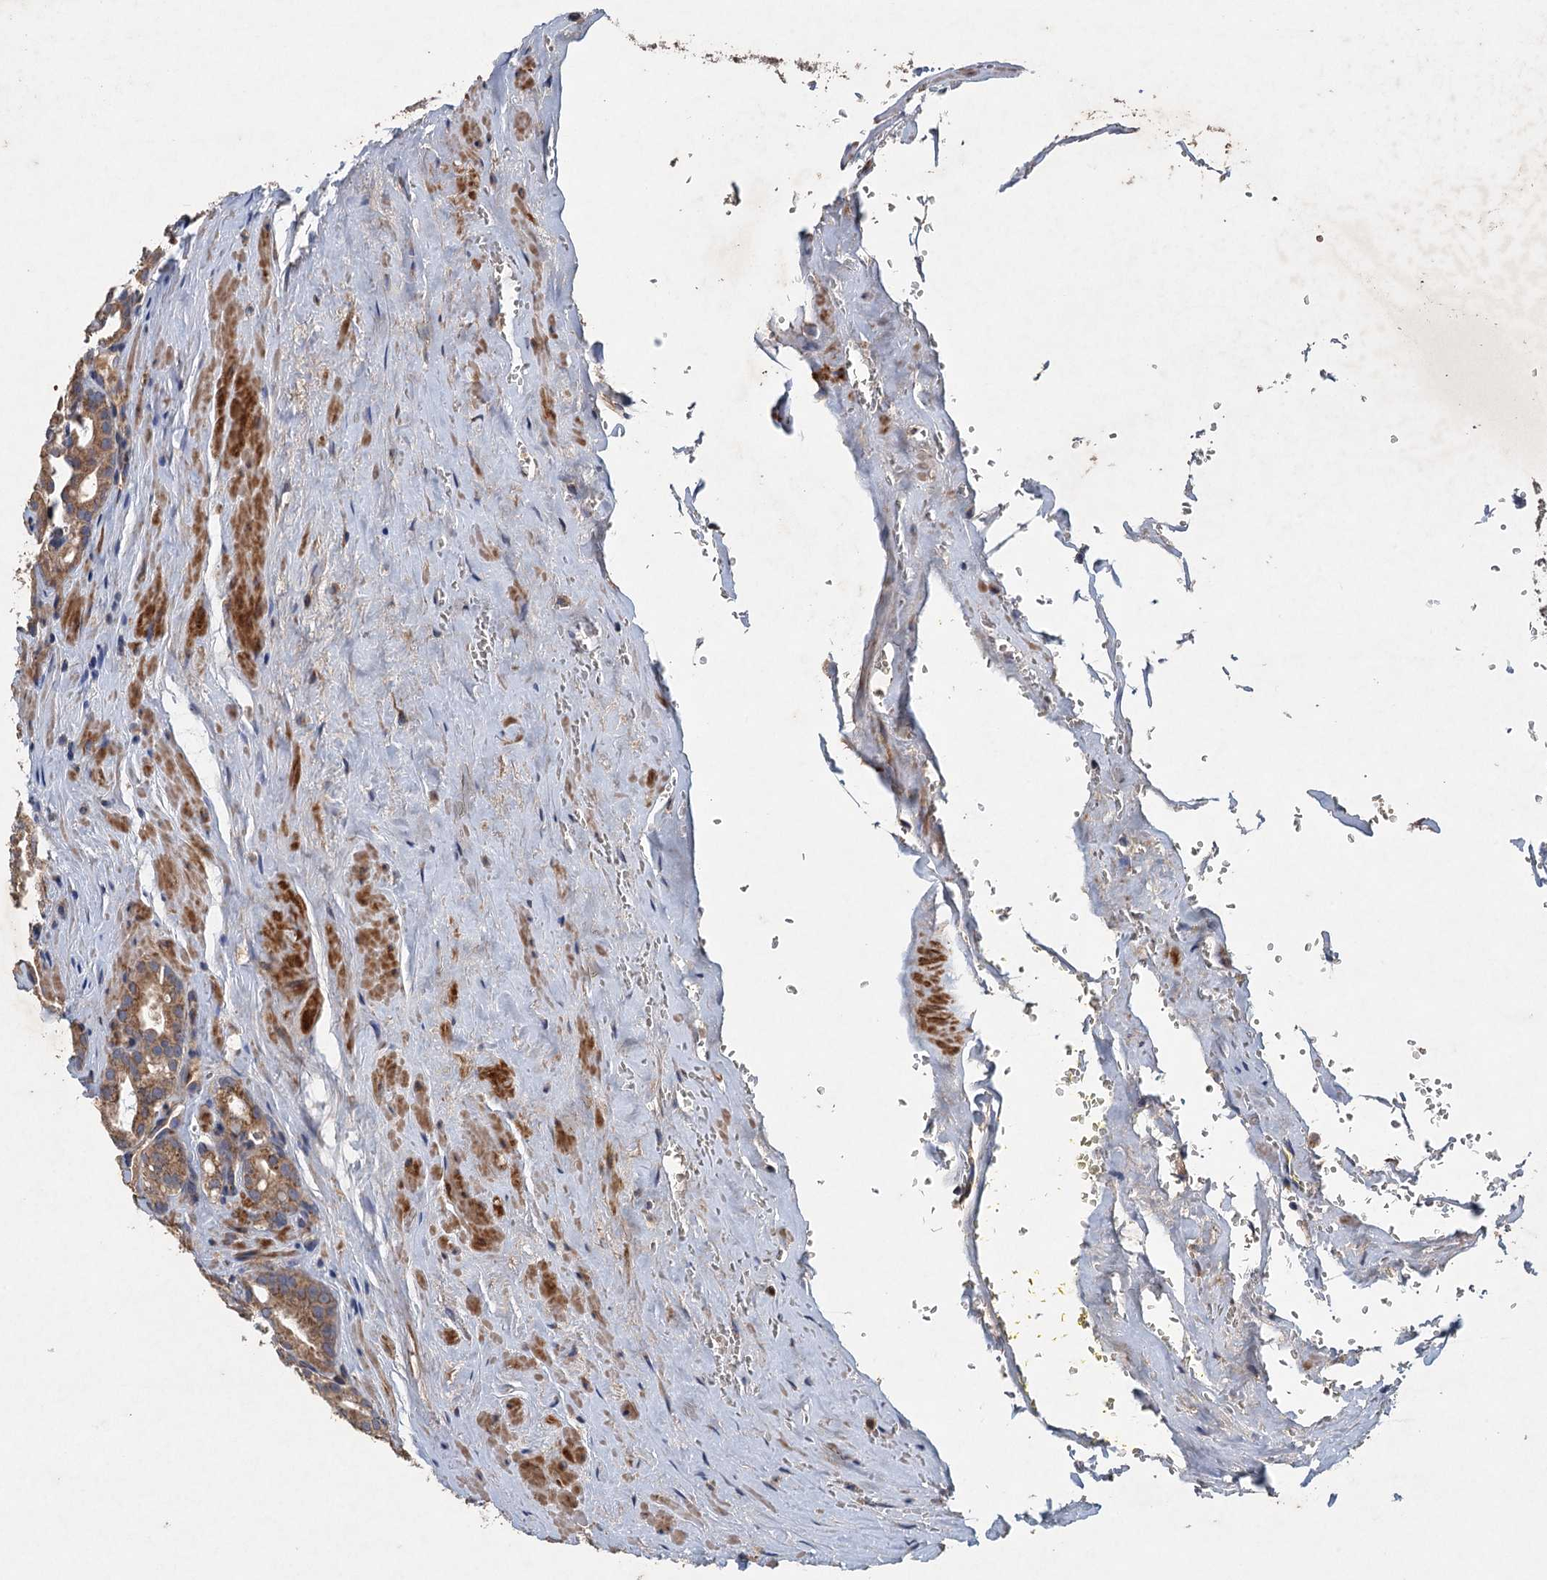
{"staining": {"intensity": "moderate", "quantity": ">75%", "location": "cytoplasmic/membranous"}, "tissue": "prostate cancer", "cell_type": "Tumor cells", "image_type": "cancer", "snomed": [{"axis": "morphology", "description": "Adenocarcinoma, High grade"}, {"axis": "topography", "description": "Prostate"}], "caption": "Prostate high-grade adenocarcinoma tissue reveals moderate cytoplasmic/membranous staining in approximately >75% of tumor cells, visualized by immunohistochemistry.", "gene": "BCS1L", "patient": {"sex": "male", "age": 72}}